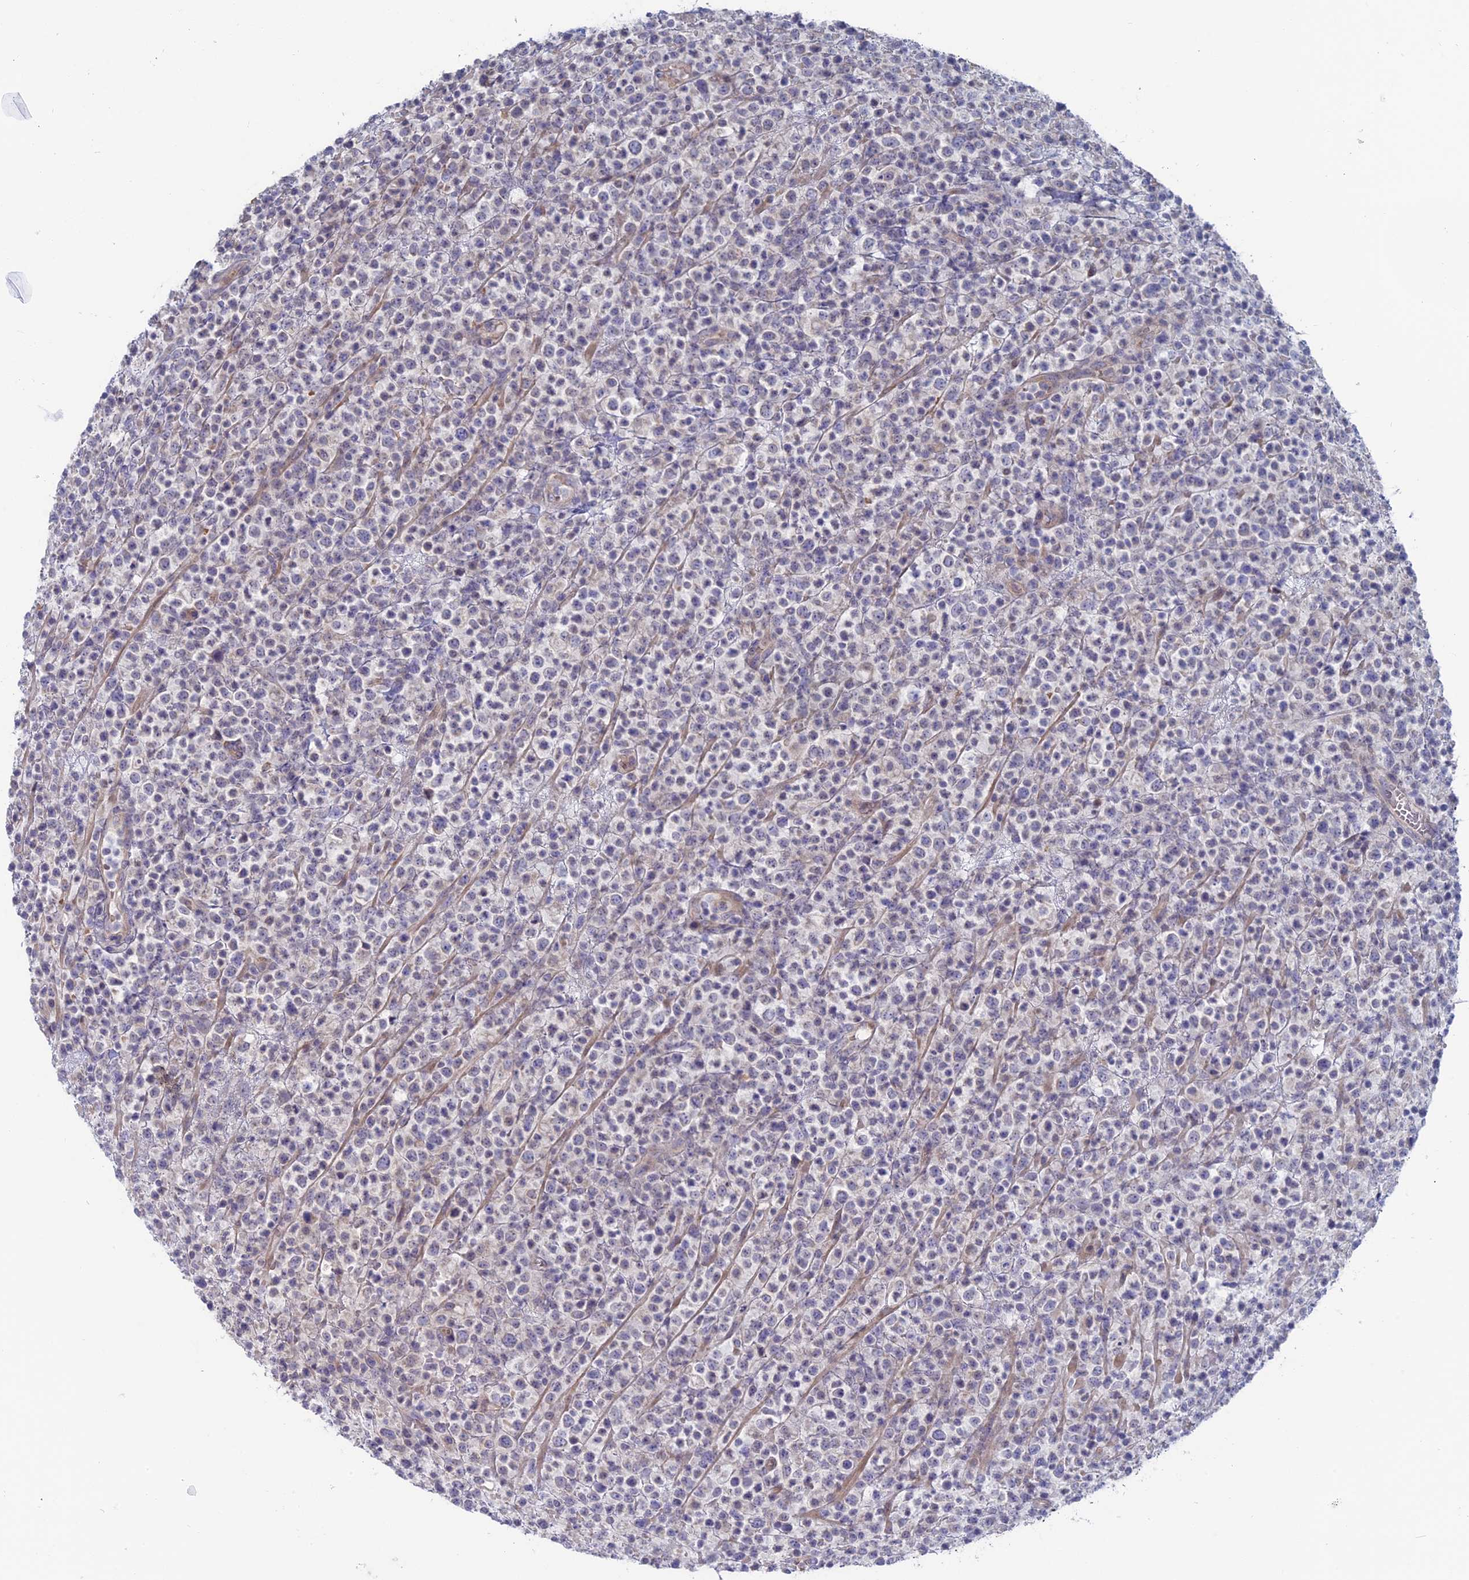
{"staining": {"intensity": "negative", "quantity": "none", "location": "none"}, "tissue": "lymphoma", "cell_type": "Tumor cells", "image_type": "cancer", "snomed": [{"axis": "morphology", "description": "Malignant lymphoma, non-Hodgkin's type, High grade"}, {"axis": "topography", "description": "Colon"}], "caption": "High magnification brightfield microscopy of lymphoma stained with DAB (3,3'-diaminobenzidine) (brown) and counterstained with hematoxylin (blue): tumor cells show no significant positivity. (Brightfield microscopy of DAB IHC at high magnification).", "gene": "TBC1D30", "patient": {"sex": "female", "age": 53}}